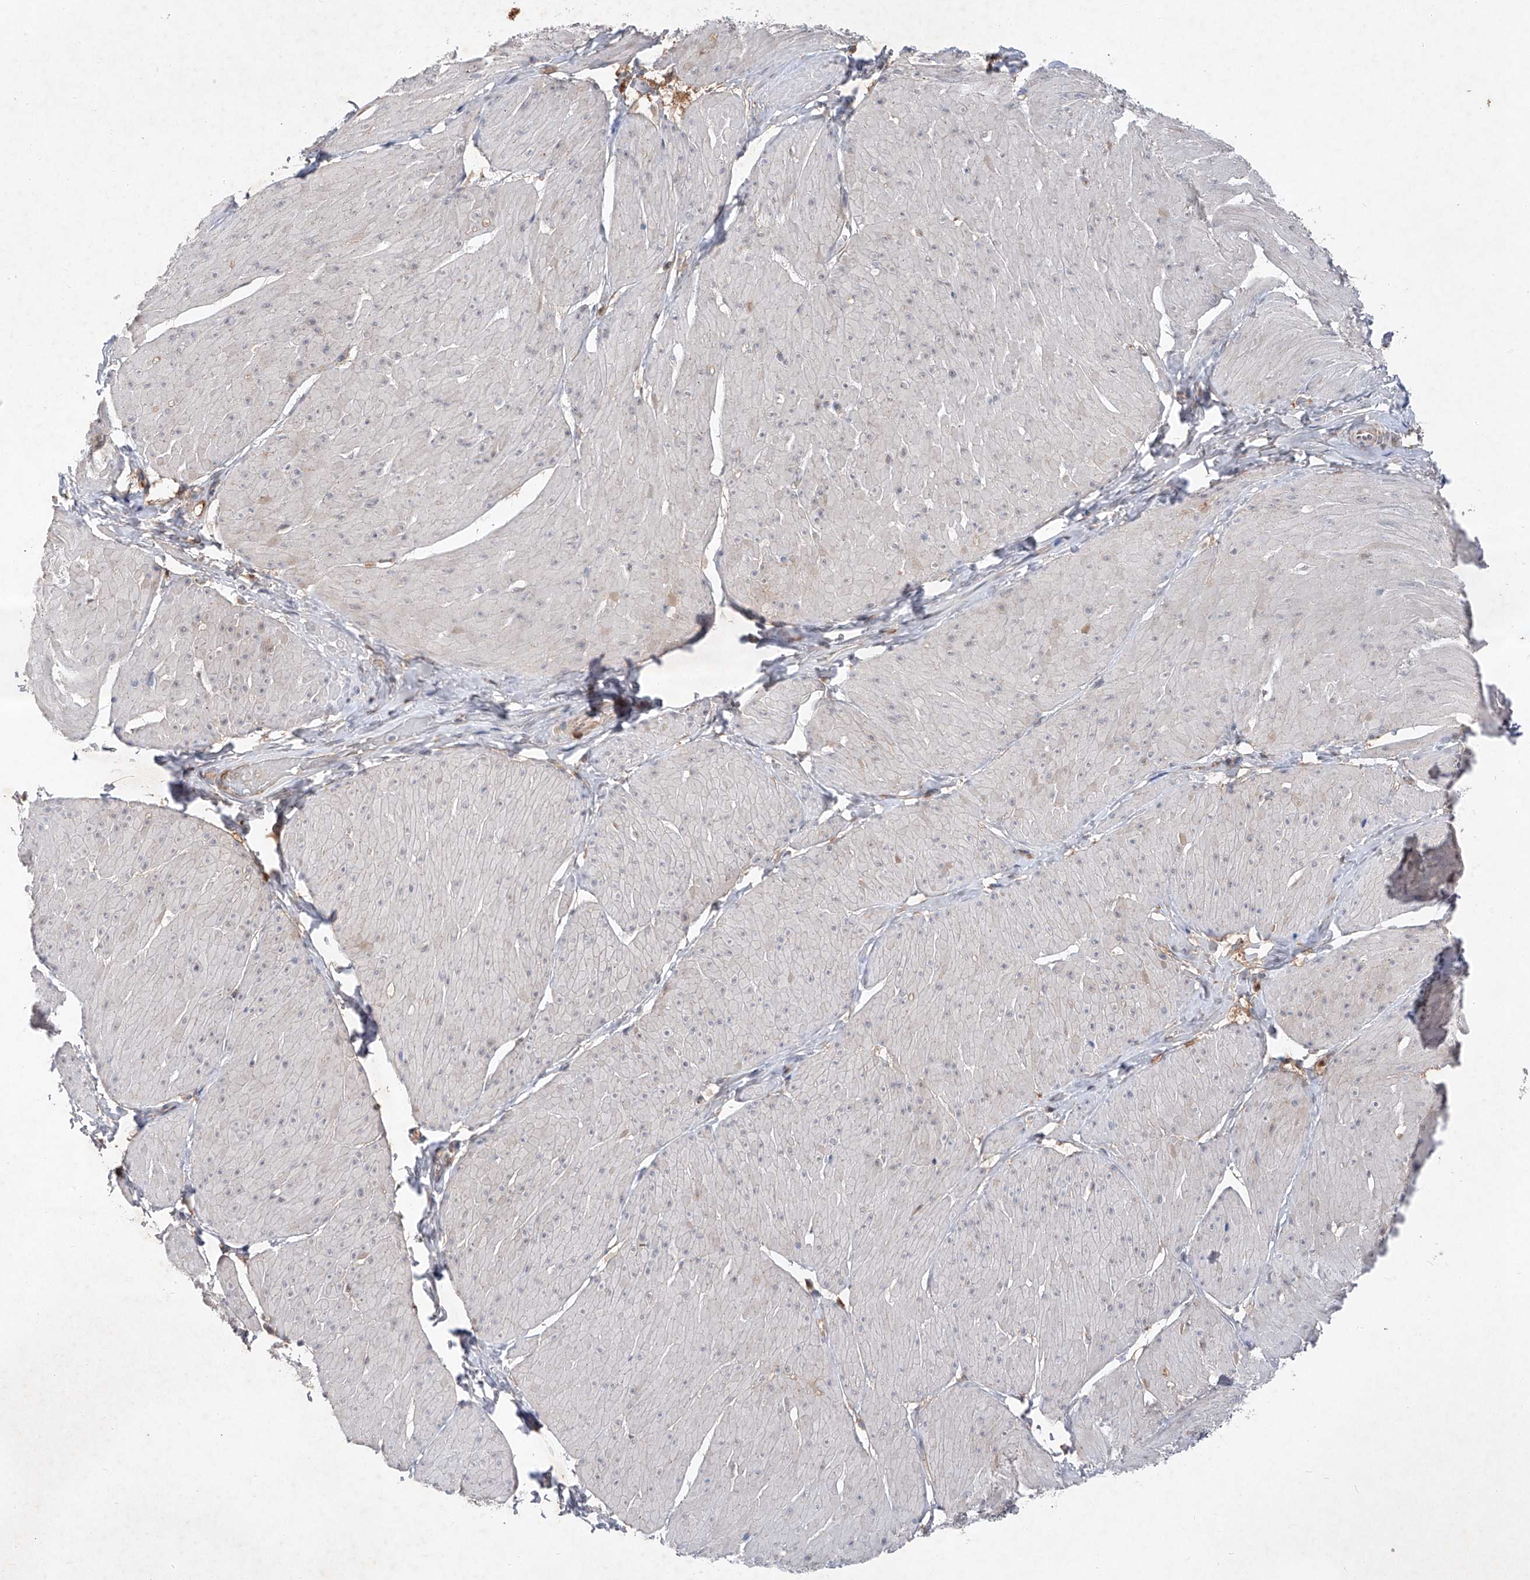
{"staining": {"intensity": "negative", "quantity": "none", "location": "none"}, "tissue": "smooth muscle", "cell_type": "Smooth muscle cells", "image_type": "normal", "snomed": [{"axis": "morphology", "description": "Urothelial carcinoma, High grade"}, {"axis": "topography", "description": "Urinary bladder"}], "caption": "IHC histopathology image of benign human smooth muscle stained for a protein (brown), which displays no positivity in smooth muscle cells. (Stains: DAB (3,3'-diaminobenzidine) IHC with hematoxylin counter stain, Microscopy: brightfield microscopy at high magnification).", "gene": "FAM135A", "patient": {"sex": "male", "age": 46}}